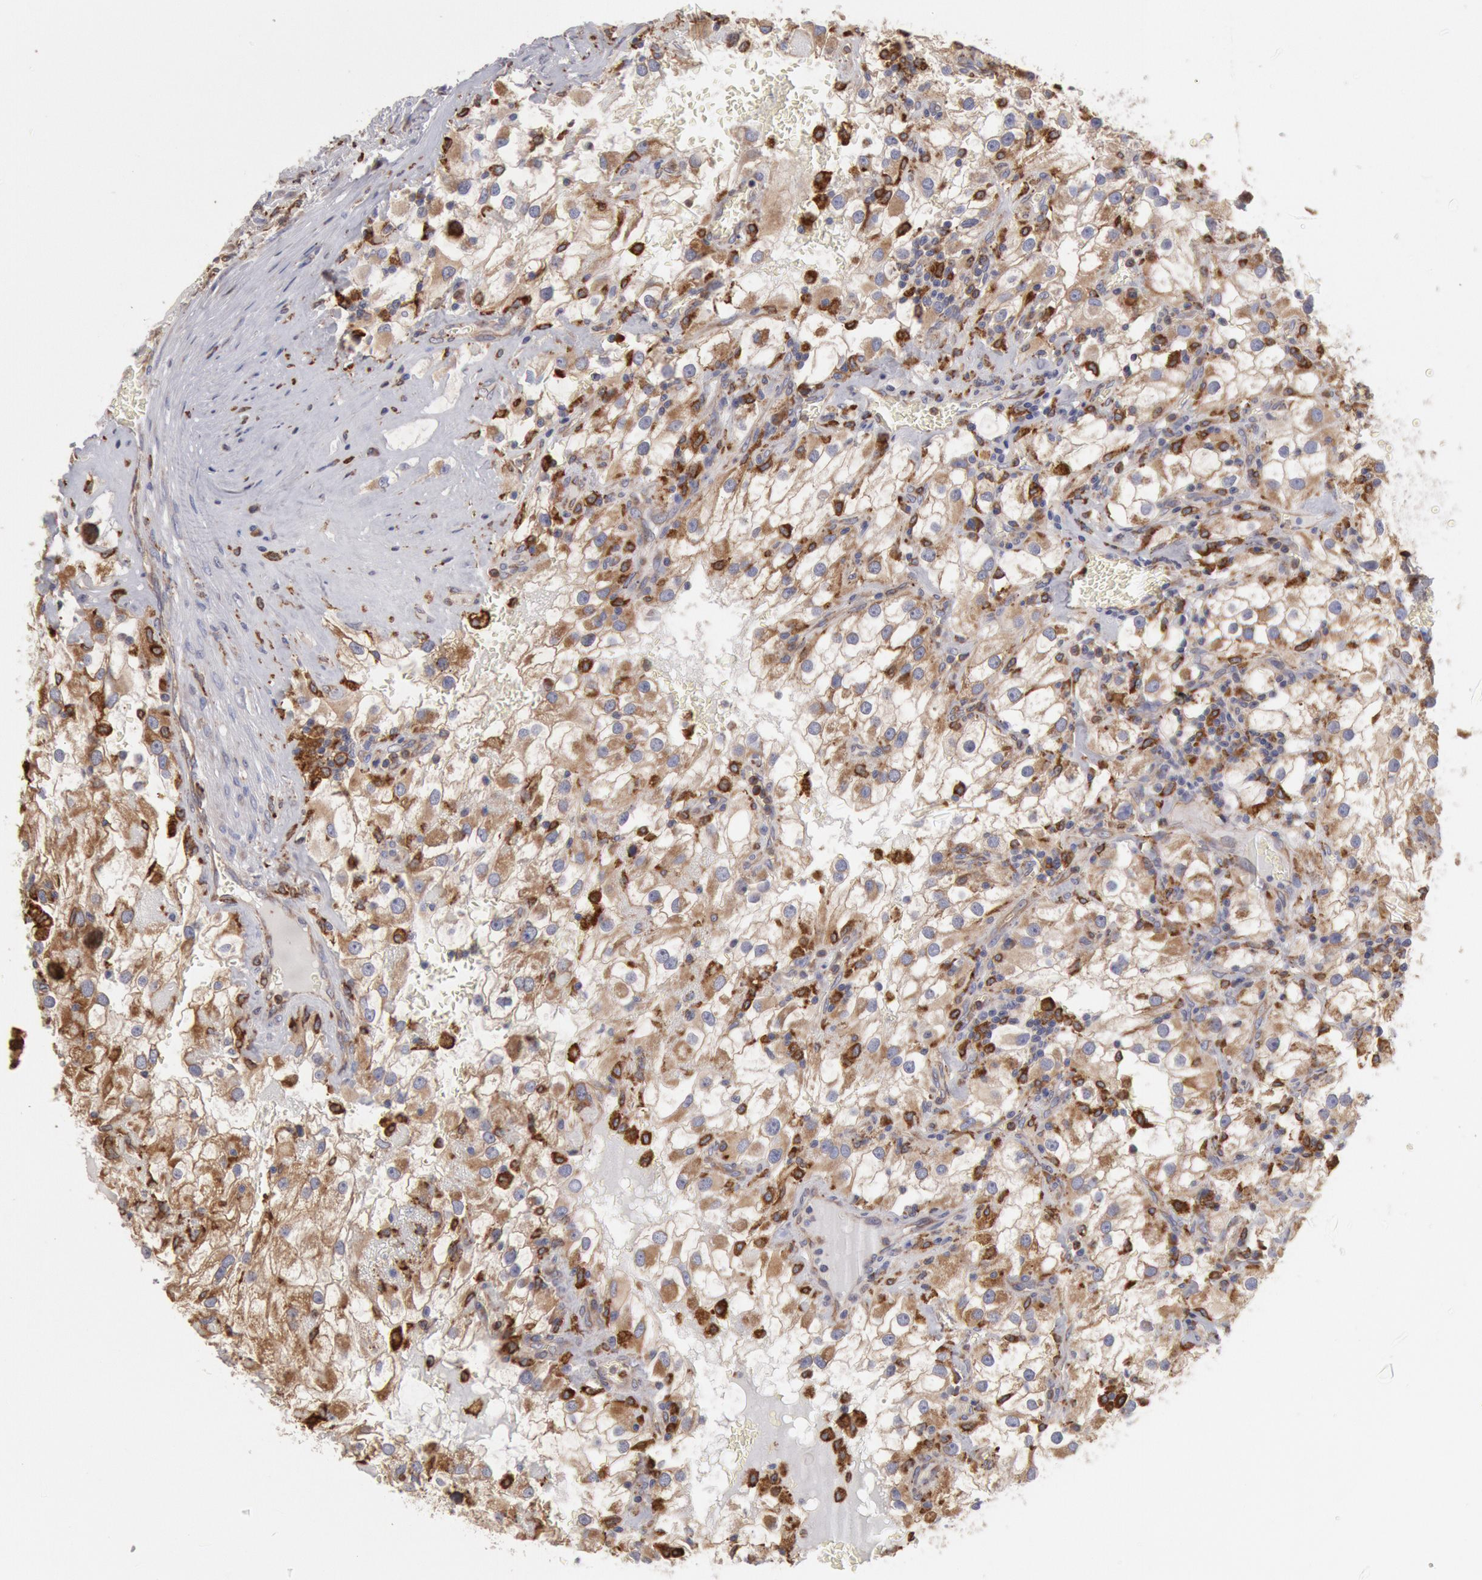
{"staining": {"intensity": "weak", "quantity": "25%-75%", "location": "cytoplasmic/membranous"}, "tissue": "renal cancer", "cell_type": "Tumor cells", "image_type": "cancer", "snomed": [{"axis": "morphology", "description": "Adenocarcinoma, NOS"}, {"axis": "topography", "description": "Kidney"}], "caption": "High-power microscopy captured an immunohistochemistry photomicrograph of renal cancer (adenocarcinoma), revealing weak cytoplasmic/membranous staining in about 25%-75% of tumor cells.", "gene": "ERP44", "patient": {"sex": "female", "age": 52}}